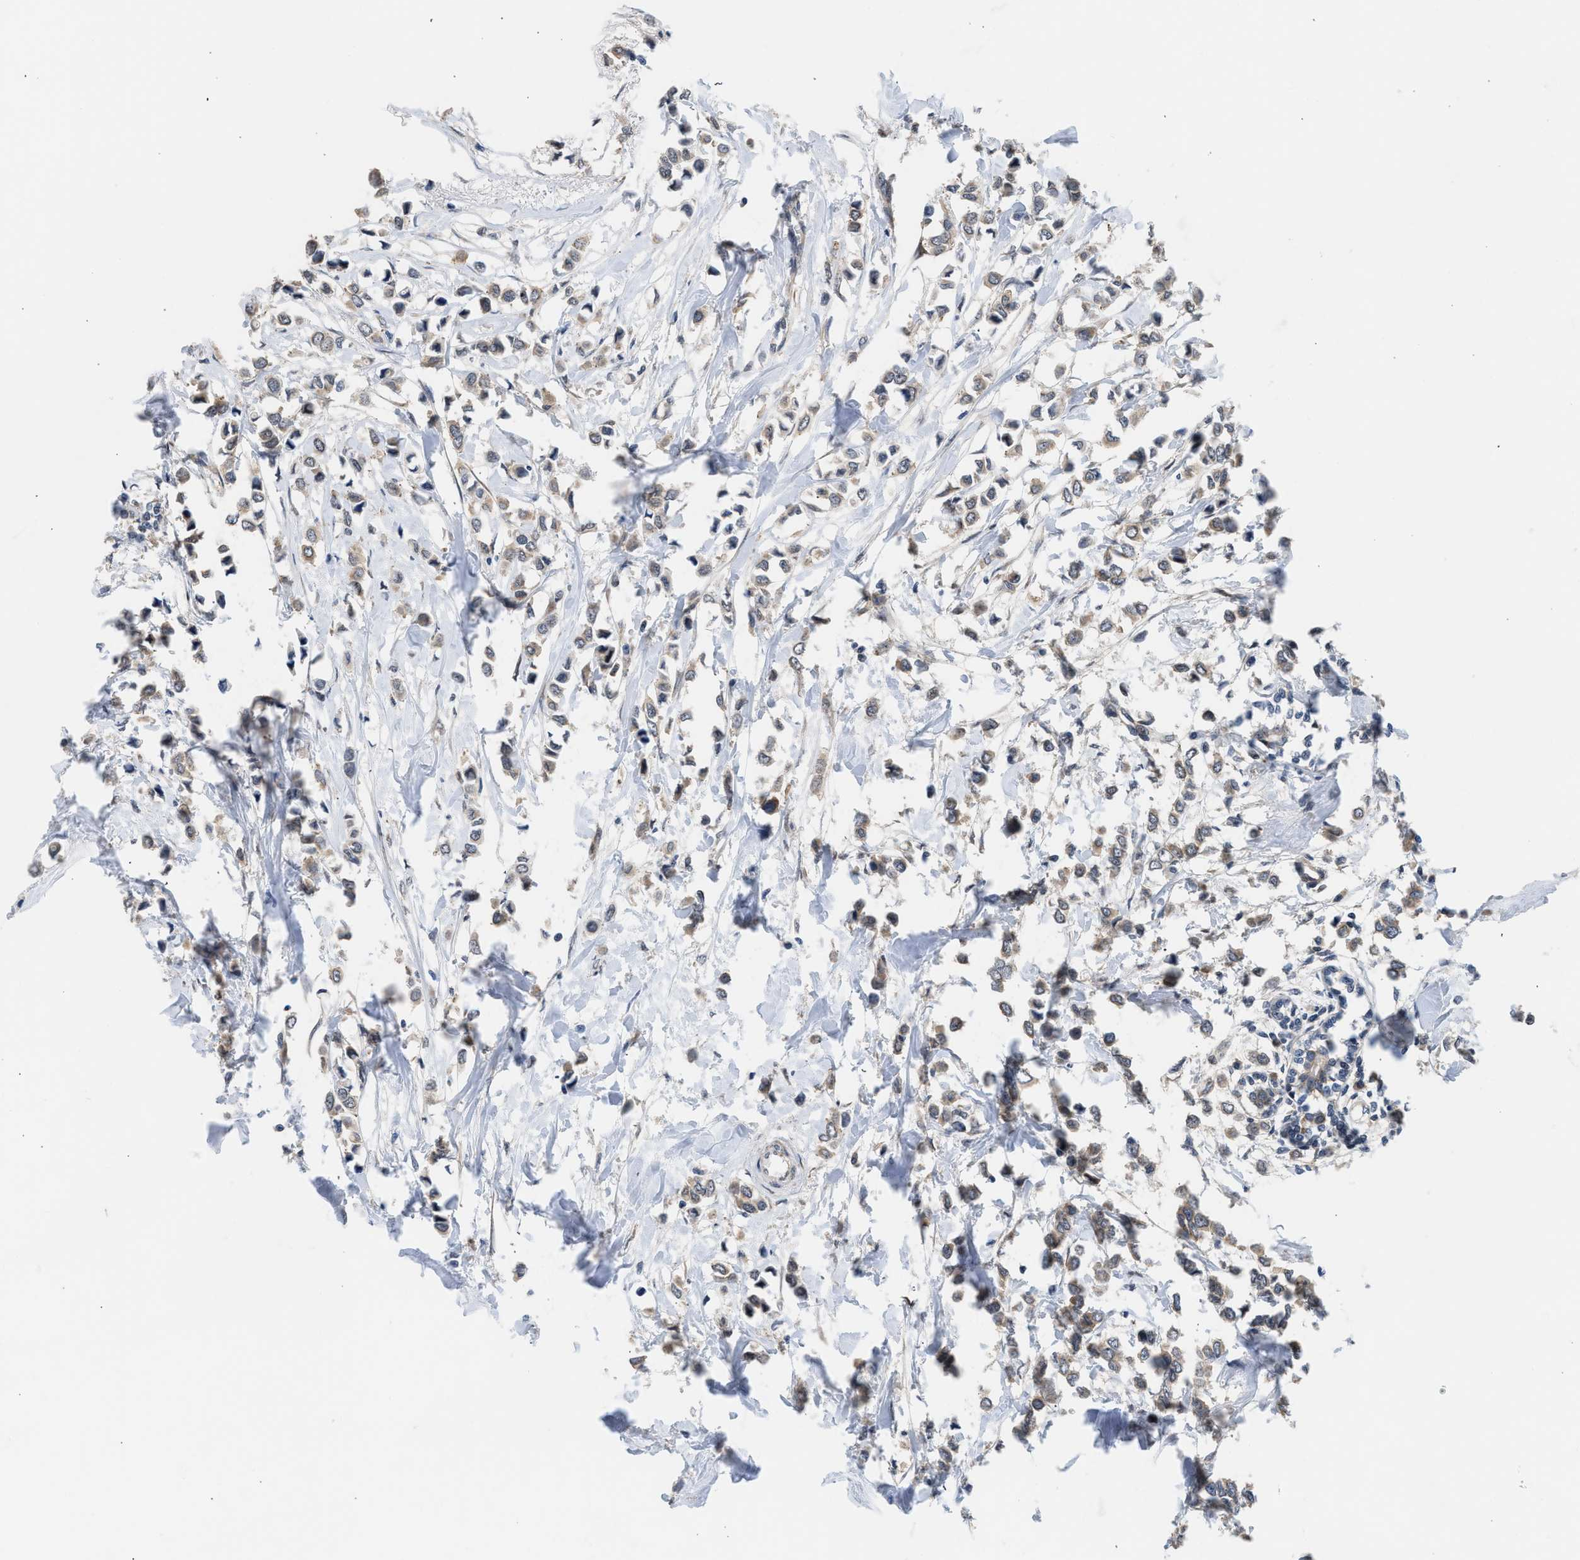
{"staining": {"intensity": "weak", "quantity": ">75%", "location": "cytoplasmic/membranous"}, "tissue": "breast cancer", "cell_type": "Tumor cells", "image_type": "cancer", "snomed": [{"axis": "morphology", "description": "Lobular carcinoma"}, {"axis": "topography", "description": "Breast"}], "caption": "A brown stain shows weak cytoplasmic/membranous positivity of a protein in human breast cancer tumor cells.", "gene": "POLG2", "patient": {"sex": "female", "age": 51}}